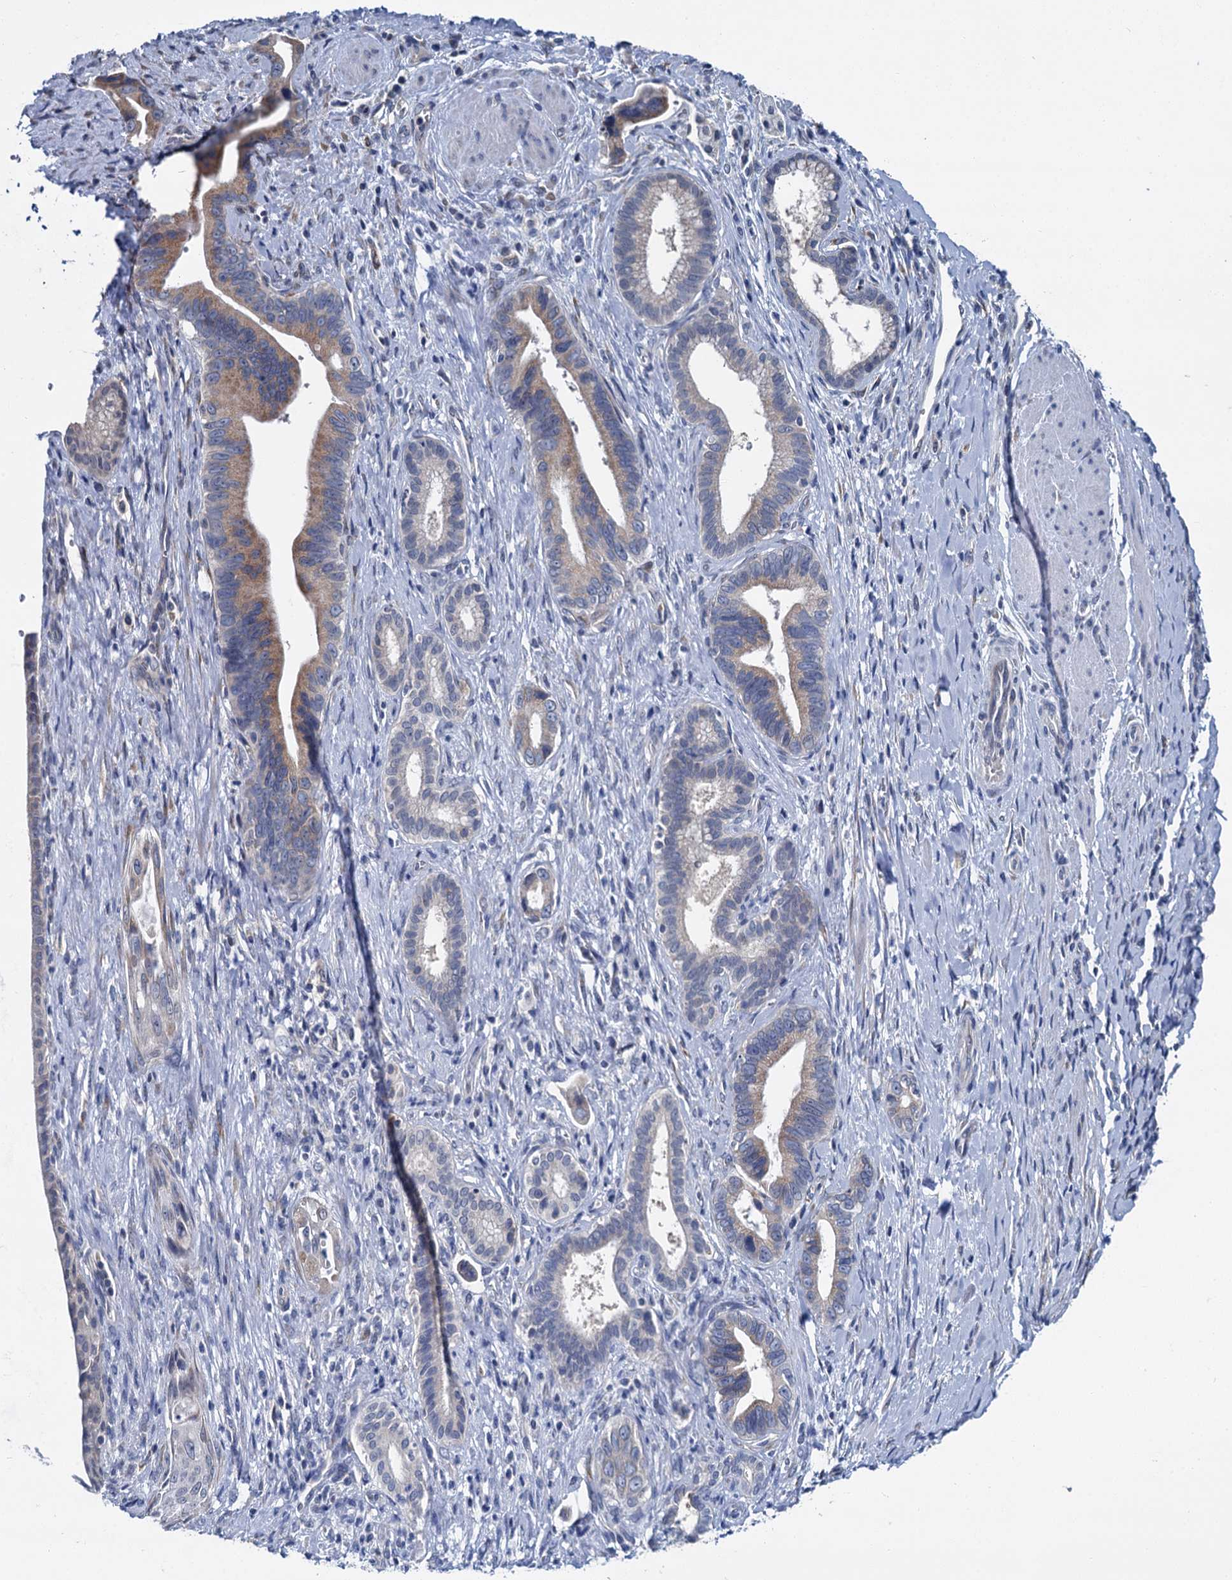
{"staining": {"intensity": "moderate", "quantity": "<25%", "location": "cytoplasmic/membranous"}, "tissue": "pancreatic cancer", "cell_type": "Tumor cells", "image_type": "cancer", "snomed": [{"axis": "morphology", "description": "Adenocarcinoma, NOS"}, {"axis": "topography", "description": "Pancreas"}], "caption": "Human adenocarcinoma (pancreatic) stained with a brown dye reveals moderate cytoplasmic/membranous positive positivity in about <25% of tumor cells.", "gene": "MIOX", "patient": {"sex": "female", "age": 55}}